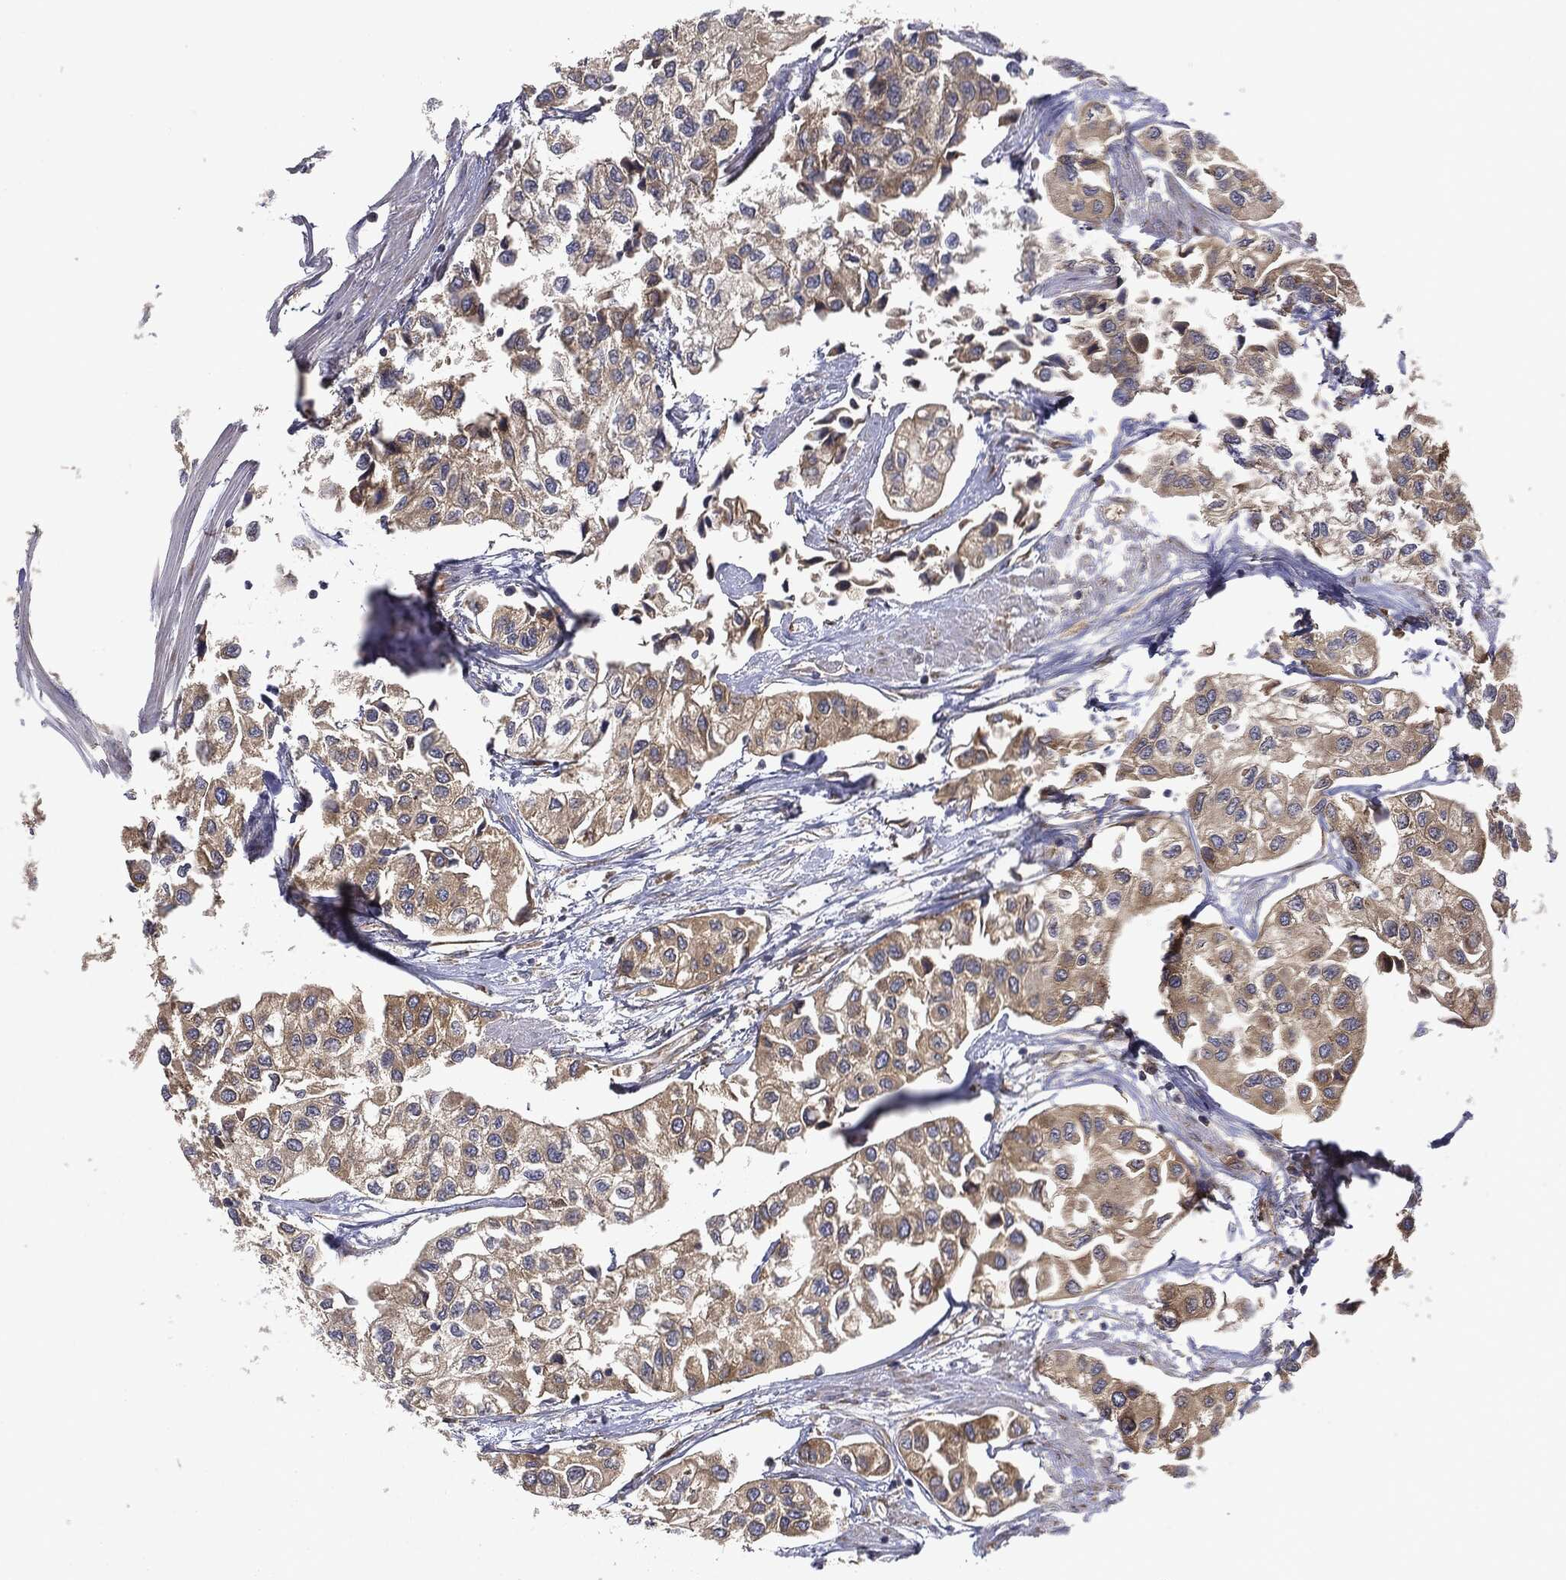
{"staining": {"intensity": "moderate", "quantity": "<25%", "location": "cytoplasmic/membranous"}, "tissue": "urothelial cancer", "cell_type": "Tumor cells", "image_type": "cancer", "snomed": [{"axis": "morphology", "description": "Urothelial carcinoma, High grade"}, {"axis": "topography", "description": "Urinary bladder"}], "caption": "Immunohistochemistry (IHC) of urothelial cancer reveals low levels of moderate cytoplasmic/membranous positivity in about <25% of tumor cells.", "gene": "EIF2AK2", "patient": {"sex": "male", "age": 73}}